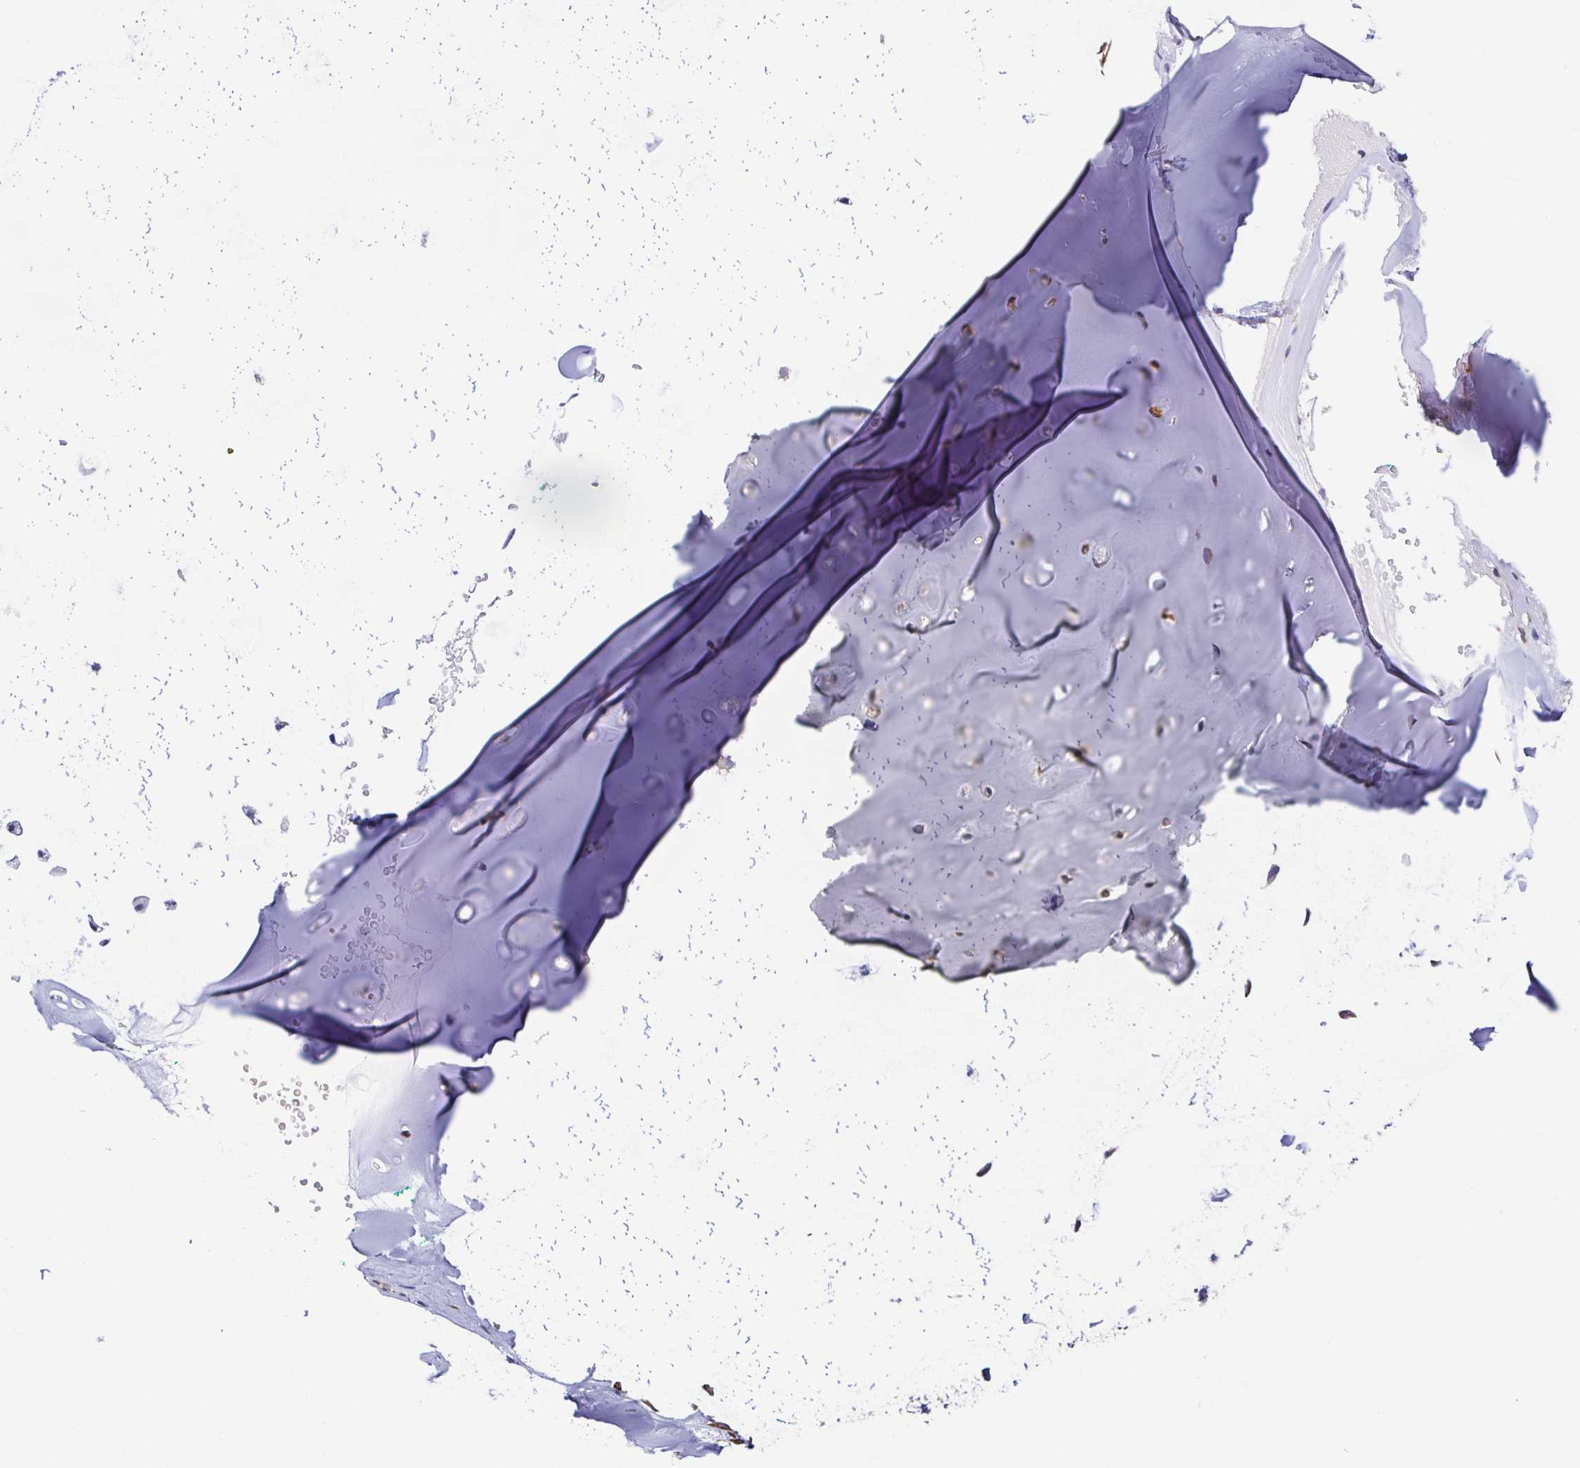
{"staining": {"intensity": "negative", "quantity": "none", "location": "none"}, "tissue": "adipose tissue", "cell_type": "Adipocytes", "image_type": "normal", "snomed": [{"axis": "morphology", "description": "Normal tissue, NOS"}, {"axis": "morphology", "description": "Basal cell carcinoma"}, {"axis": "topography", "description": "Cartilage tissue"}, {"axis": "topography", "description": "Nasopharynx"}, {"axis": "topography", "description": "Oral tissue"}], "caption": "High power microscopy histopathology image of an immunohistochemistry (IHC) micrograph of benign adipose tissue, revealing no significant expression in adipocytes.", "gene": "COL17A1", "patient": {"sex": "female", "age": 77}}